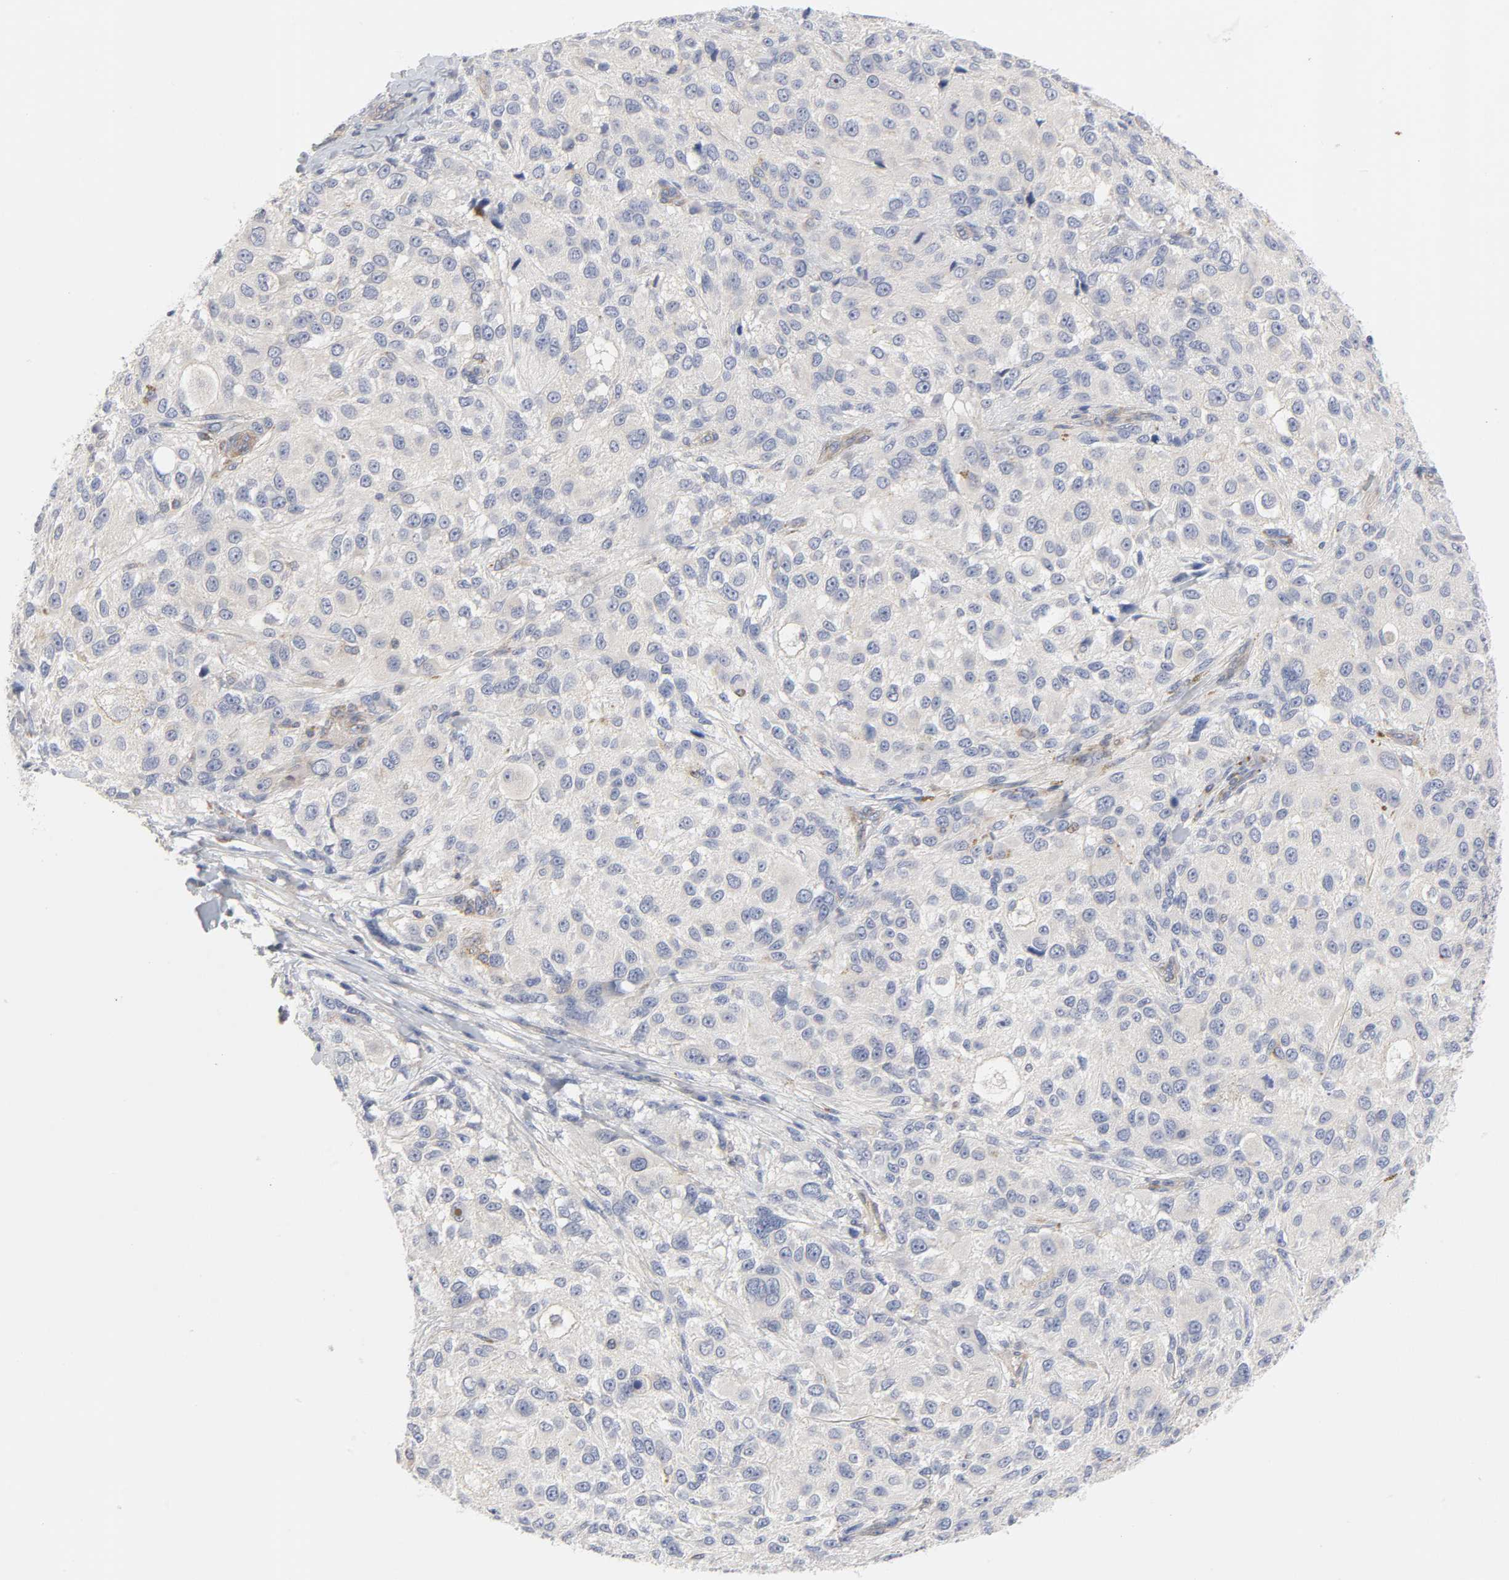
{"staining": {"intensity": "negative", "quantity": "none", "location": "none"}, "tissue": "melanoma", "cell_type": "Tumor cells", "image_type": "cancer", "snomed": [{"axis": "morphology", "description": "Necrosis, NOS"}, {"axis": "morphology", "description": "Malignant melanoma, NOS"}, {"axis": "topography", "description": "Skin"}], "caption": "Immunohistochemistry (IHC) image of melanoma stained for a protein (brown), which exhibits no expression in tumor cells.", "gene": "ROCK1", "patient": {"sex": "female", "age": 87}}